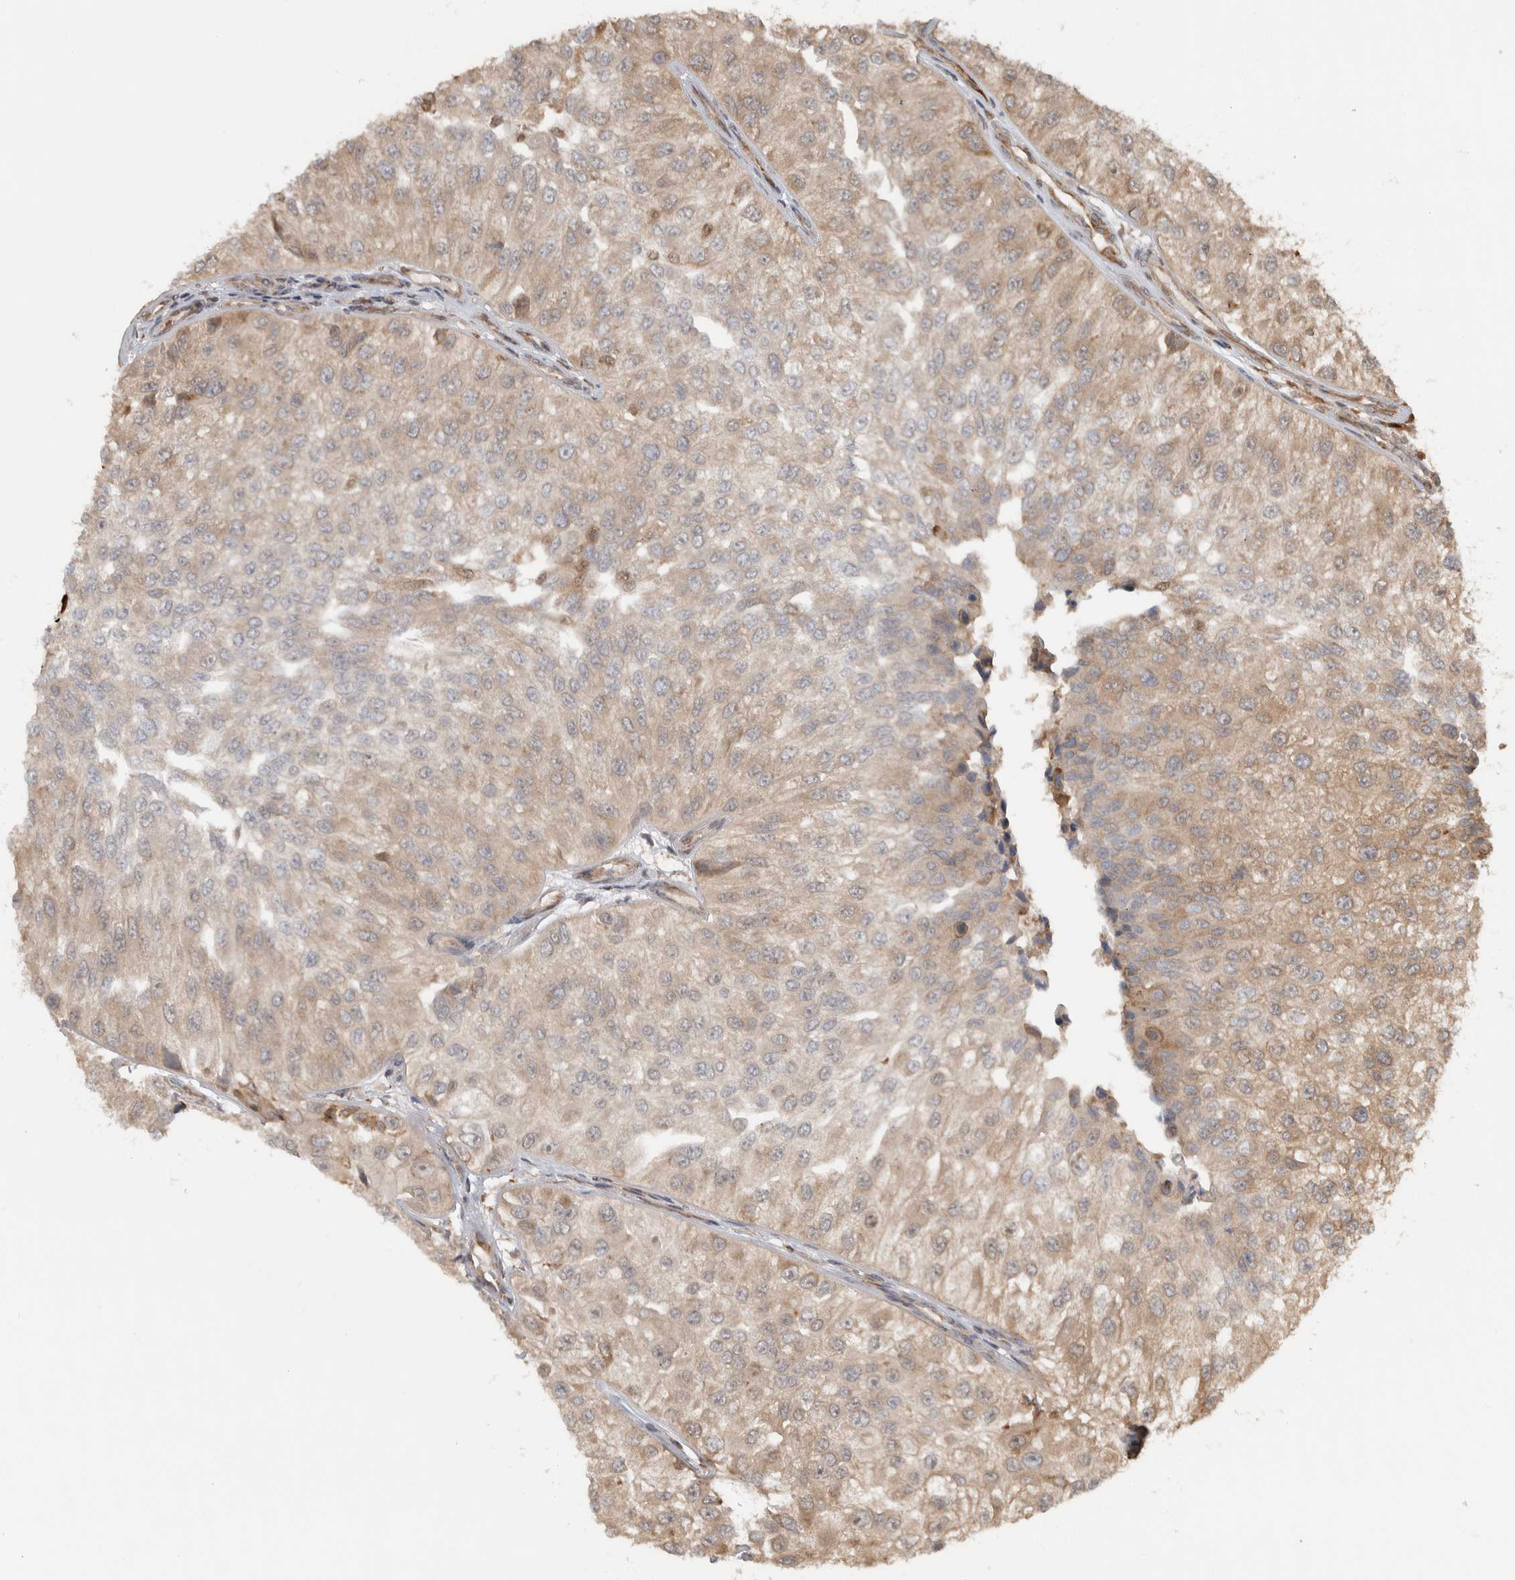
{"staining": {"intensity": "weak", "quantity": ">75%", "location": "cytoplasmic/membranous"}, "tissue": "urothelial cancer", "cell_type": "Tumor cells", "image_type": "cancer", "snomed": [{"axis": "morphology", "description": "Urothelial carcinoma, High grade"}, {"axis": "topography", "description": "Kidney"}, {"axis": "topography", "description": "Urinary bladder"}], "caption": "Immunohistochemistry (IHC) (DAB) staining of human urothelial cancer reveals weak cytoplasmic/membranous protein positivity in approximately >75% of tumor cells.", "gene": "CNTROB", "patient": {"sex": "male", "age": 77}}